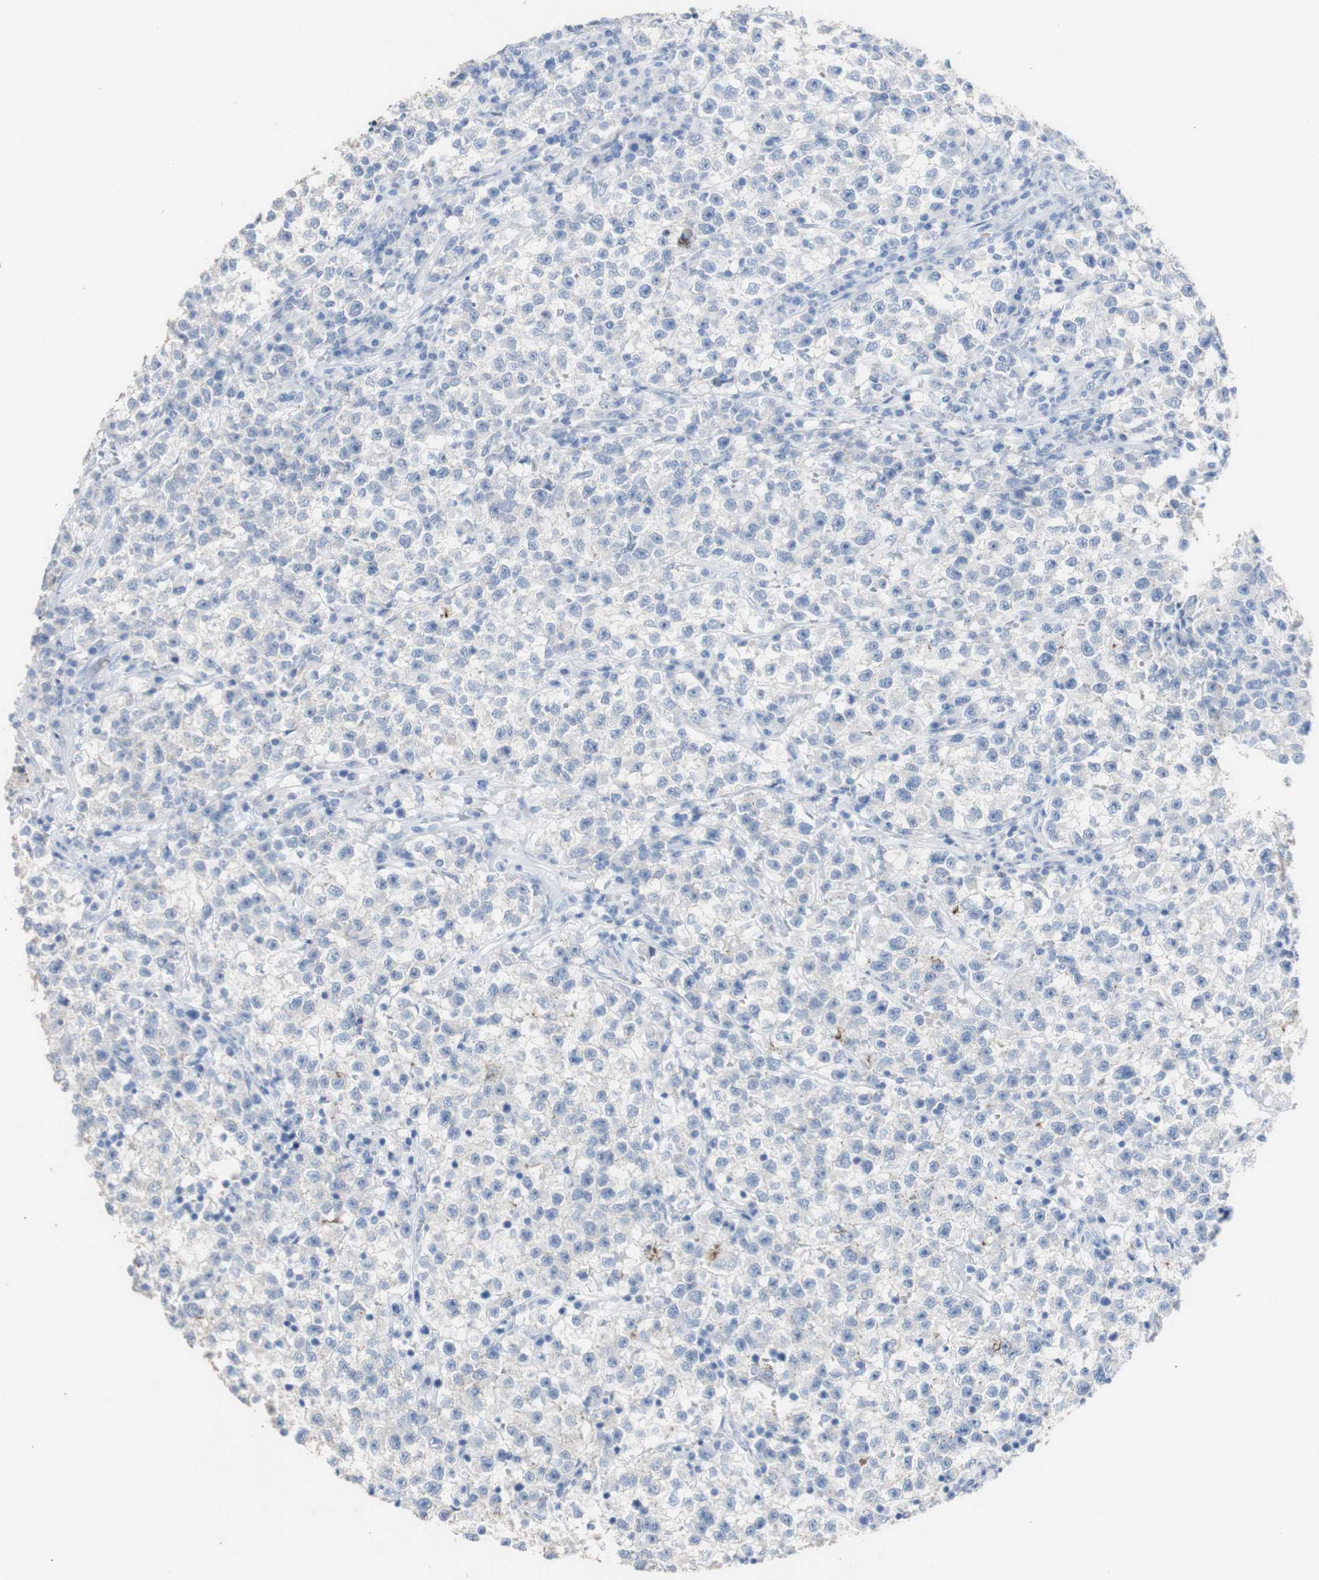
{"staining": {"intensity": "negative", "quantity": "none", "location": "none"}, "tissue": "testis cancer", "cell_type": "Tumor cells", "image_type": "cancer", "snomed": [{"axis": "morphology", "description": "Seminoma, NOS"}, {"axis": "topography", "description": "Testis"}], "caption": "High power microscopy image of an IHC image of testis seminoma, revealing no significant staining in tumor cells. (DAB IHC with hematoxylin counter stain).", "gene": "DSC2", "patient": {"sex": "male", "age": 22}}